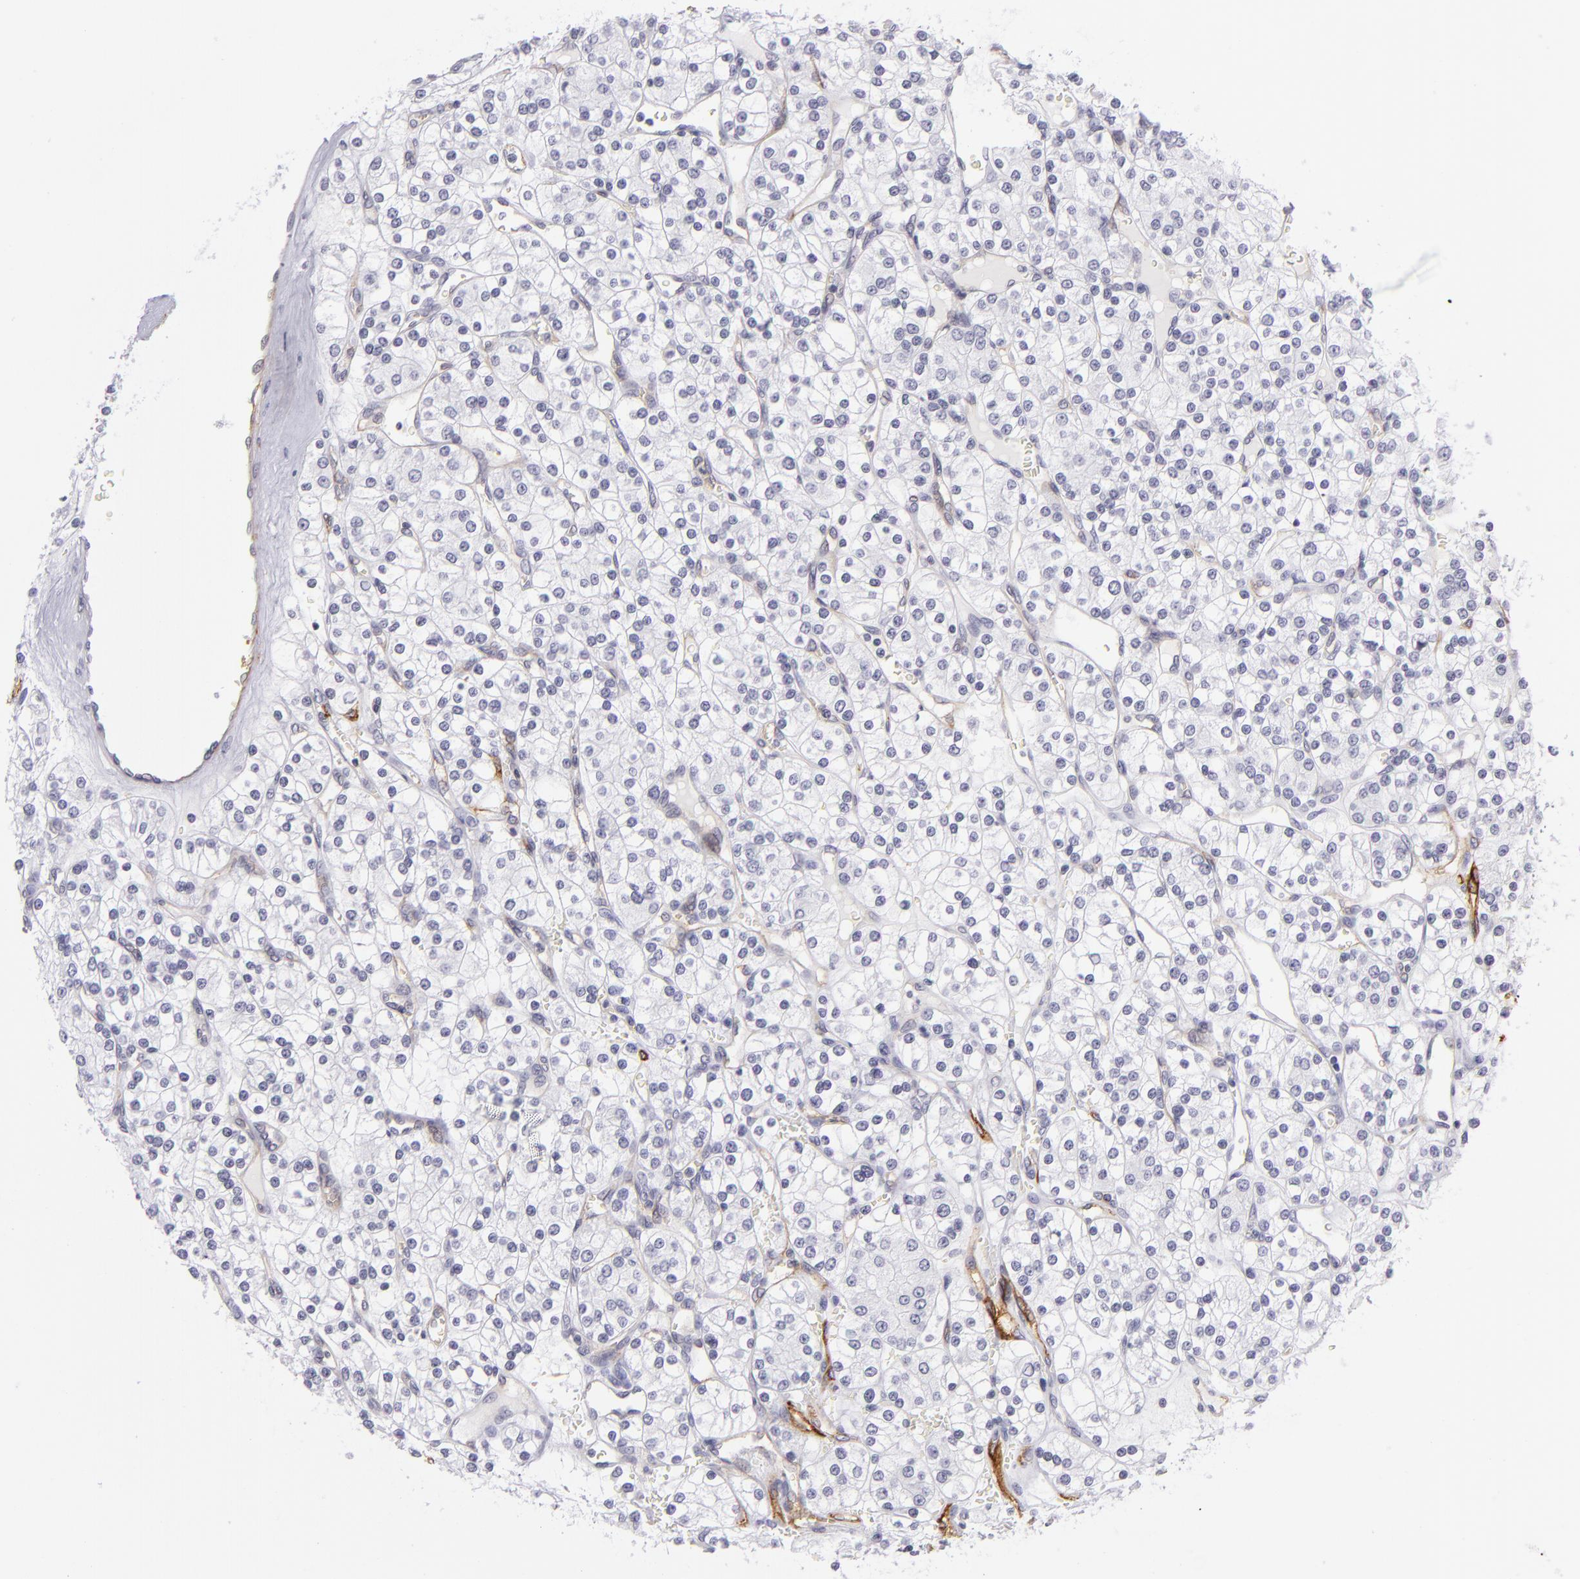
{"staining": {"intensity": "negative", "quantity": "none", "location": "none"}, "tissue": "renal cancer", "cell_type": "Tumor cells", "image_type": "cancer", "snomed": [{"axis": "morphology", "description": "Adenocarcinoma, NOS"}, {"axis": "topography", "description": "Kidney"}], "caption": "Tumor cells are negative for protein expression in human adenocarcinoma (renal).", "gene": "THBD", "patient": {"sex": "female", "age": 62}}